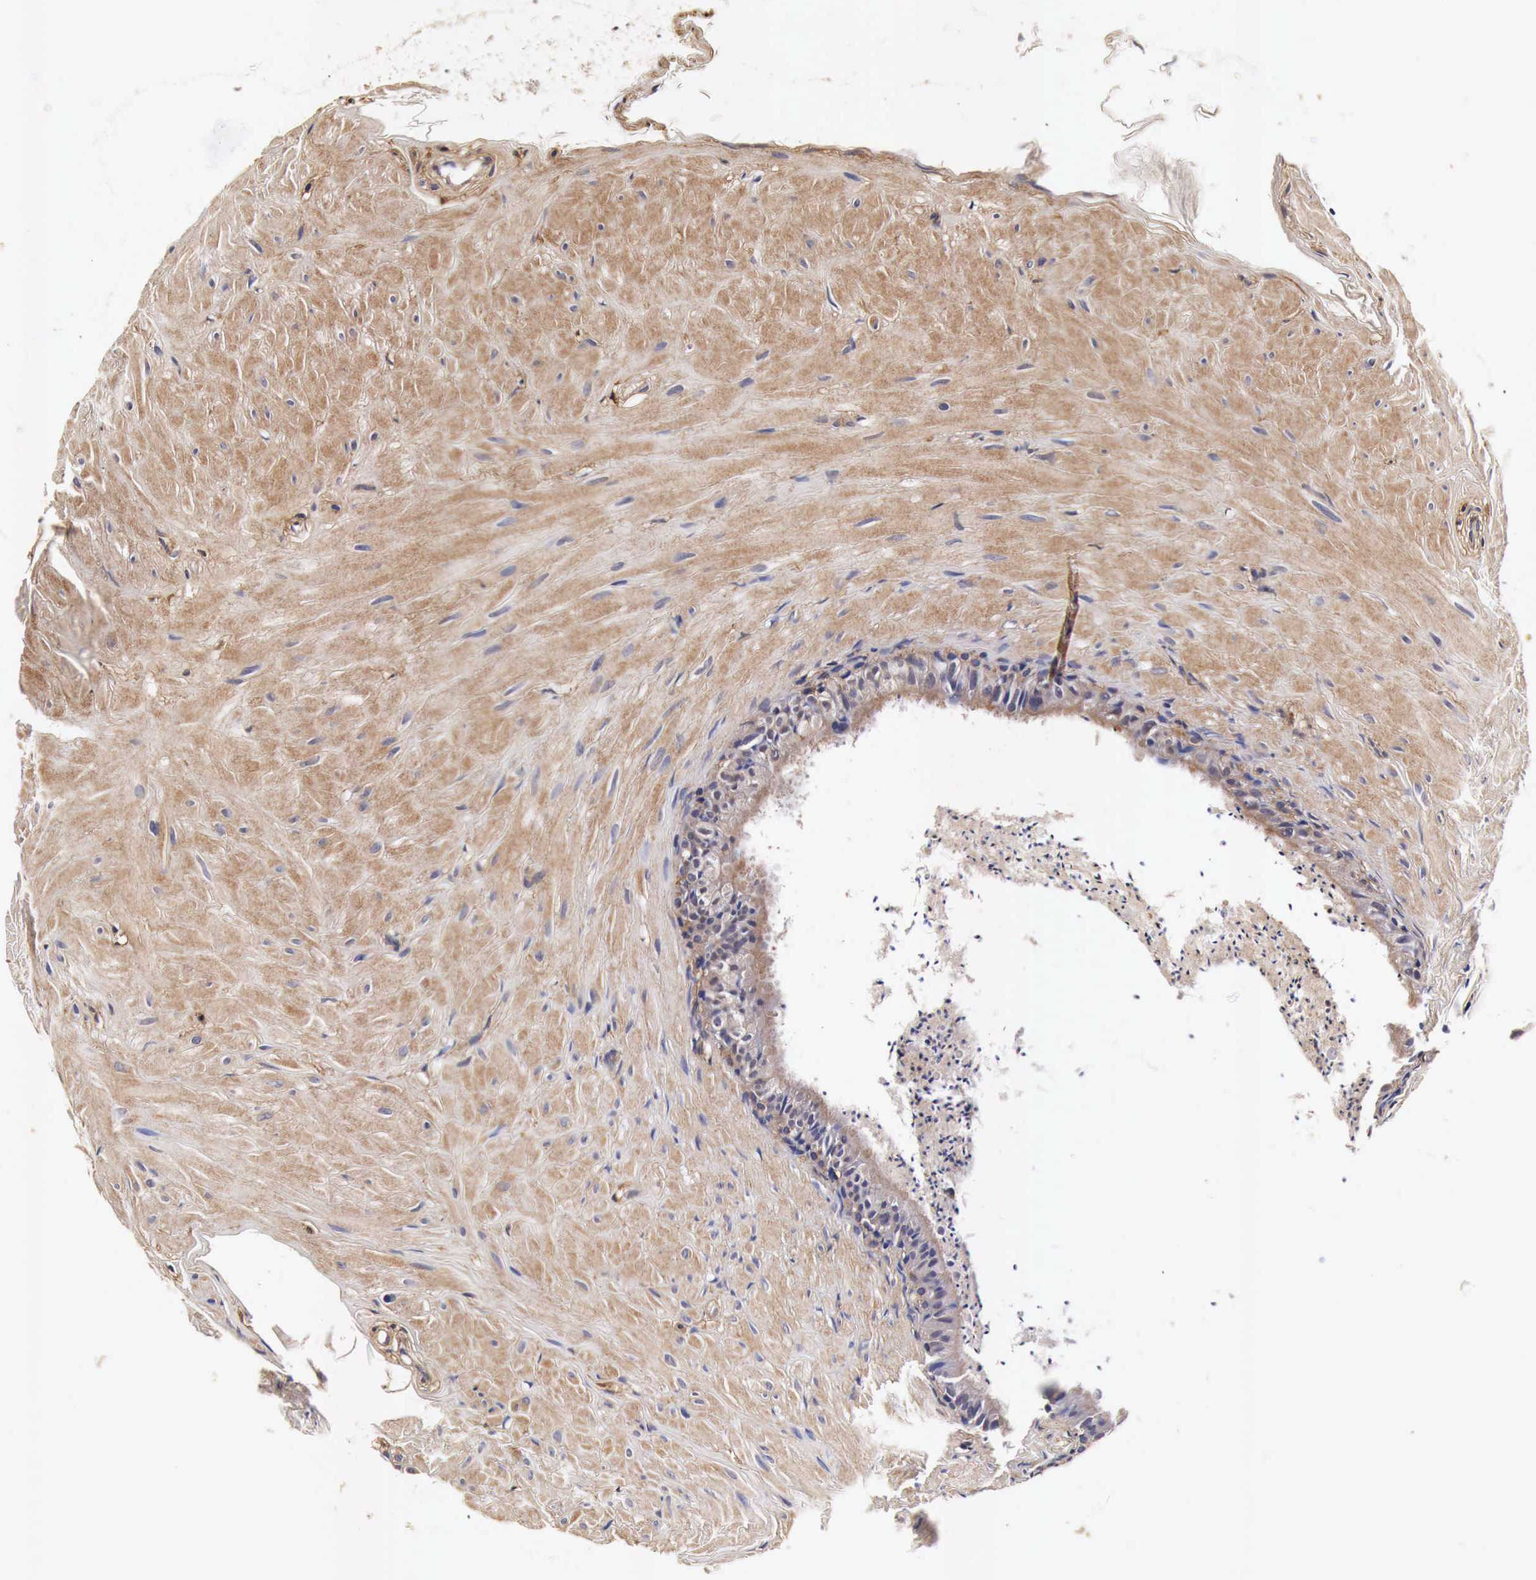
{"staining": {"intensity": "weak", "quantity": ">75%", "location": "cytoplasmic/membranous"}, "tissue": "epididymis", "cell_type": "Glandular cells", "image_type": "normal", "snomed": [{"axis": "morphology", "description": "Normal tissue, NOS"}, {"axis": "topography", "description": "Epididymis"}], "caption": "Normal epididymis reveals weak cytoplasmic/membranous staining in approximately >75% of glandular cells Ihc stains the protein in brown and the nuclei are stained blue..", "gene": "RP2", "patient": {"sex": "male", "age": 52}}